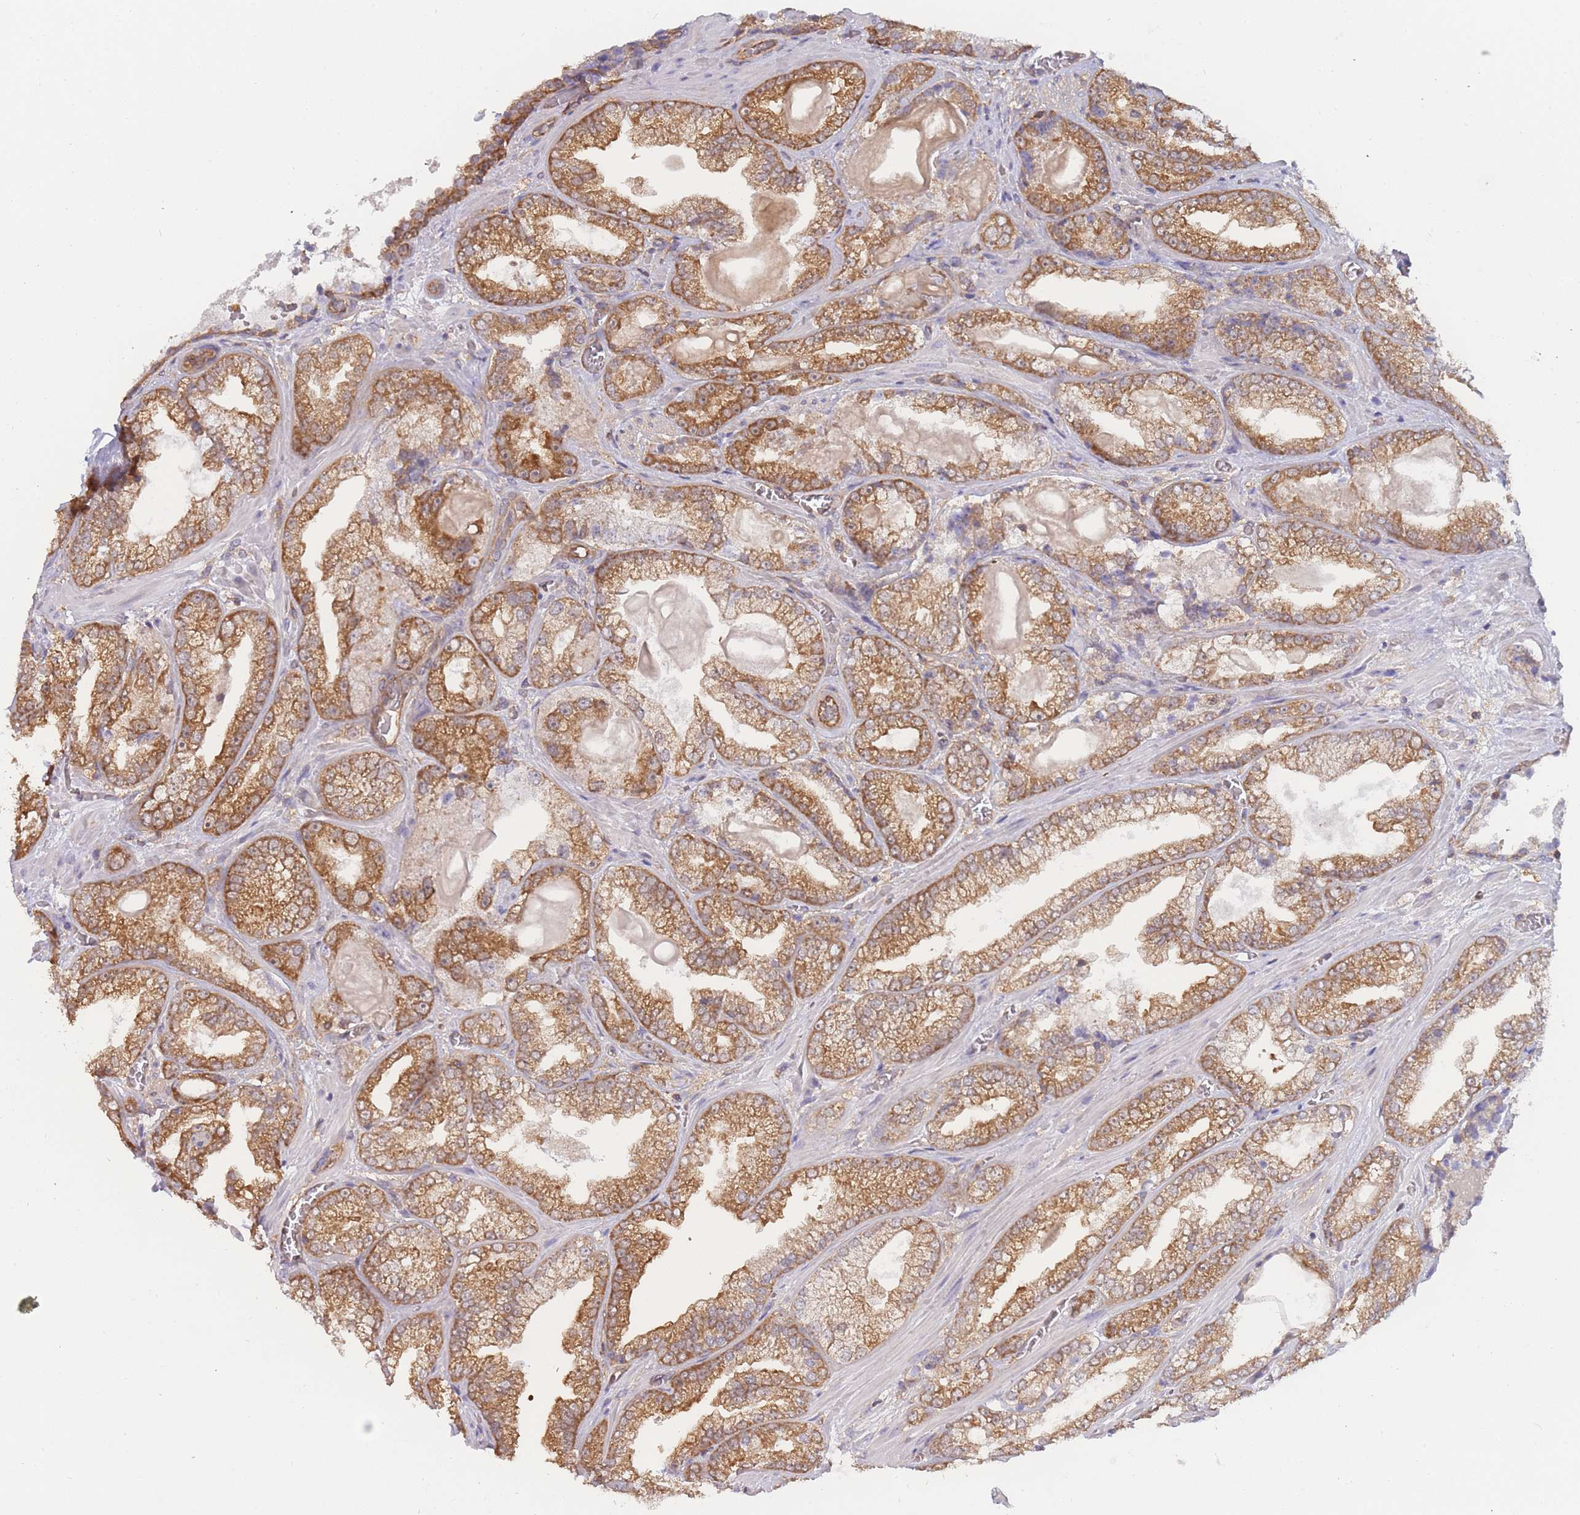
{"staining": {"intensity": "moderate", "quantity": ">75%", "location": "cytoplasmic/membranous"}, "tissue": "prostate cancer", "cell_type": "Tumor cells", "image_type": "cancer", "snomed": [{"axis": "morphology", "description": "Adenocarcinoma, Low grade"}, {"axis": "topography", "description": "Prostate"}], "caption": "Immunohistochemistry (IHC) histopathology image of neoplastic tissue: prostate cancer stained using IHC shows medium levels of moderate protein expression localized specifically in the cytoplasmic/membranous of tumor cells, appearing as a cytoplasmic/membranous brown color.", "gene": "MRPS18B", "patient": {"sex": "male", "age": 57}}